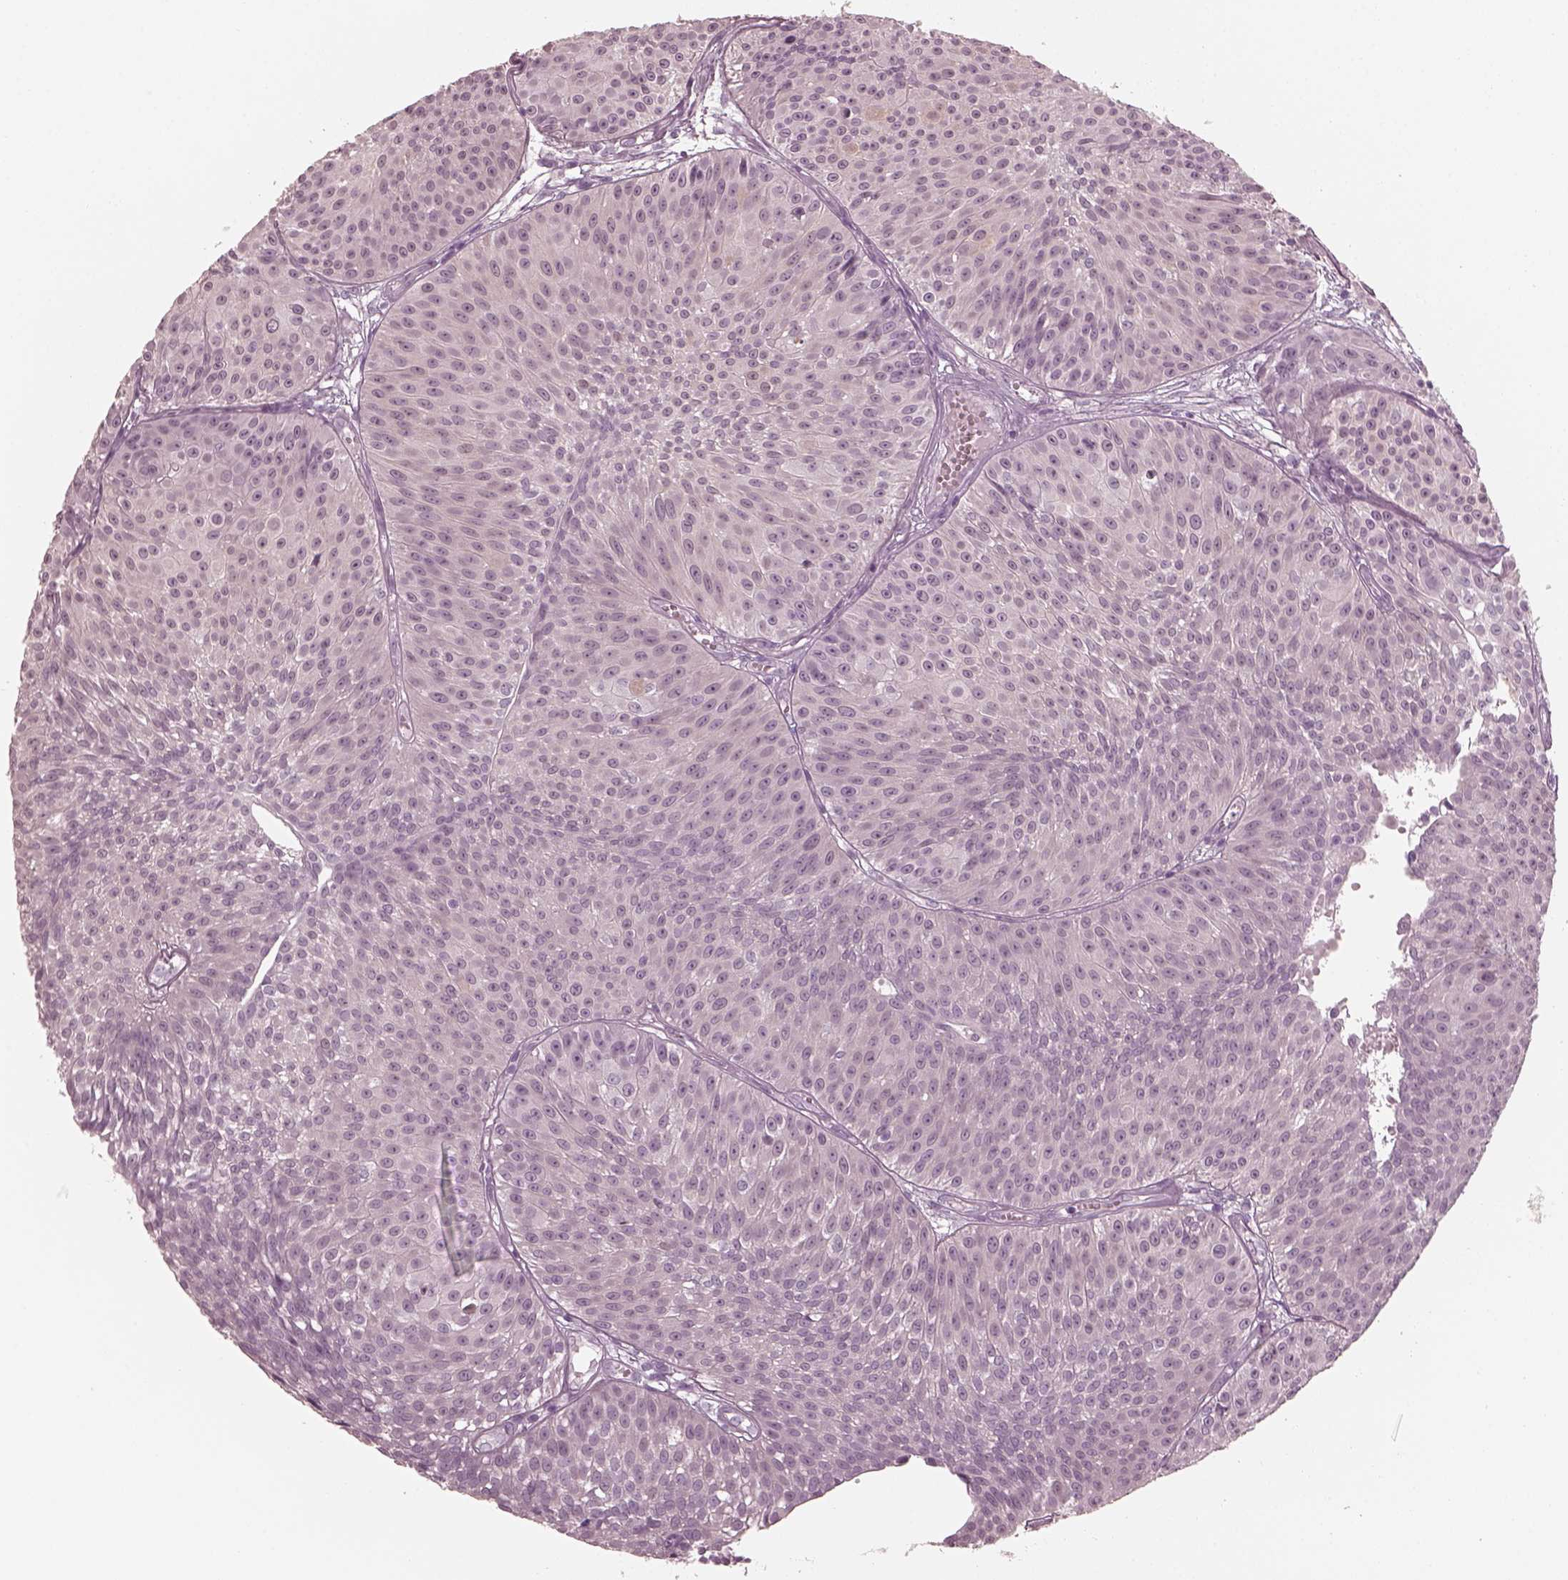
{"staining": {"intensity": "negative", "quantity": "none", "location": "none"}, "tissue": "urothelial cancer", "cell_type": "Tumor cells", "image_type": "cancer", "snomed": [{"axis": "morphology", "description": "Urothelial carcinoma, Low grade"}, {"axis": "topography", "description": "Urinary bladder"}], "caption": "Urothelial carcinoma (low-grade) was stained to show a protein in brown. There is no significant positivity in tumor cells. (Stains: DAB (3,3'-diaminobenzidine) immunohistochemistry (IHC) with hematoxylin counter stain, Microscopy: brightfield microscopy at high magnification).", "gene": "C2orf81", "patient": {"sex": "male", "age": 63}}